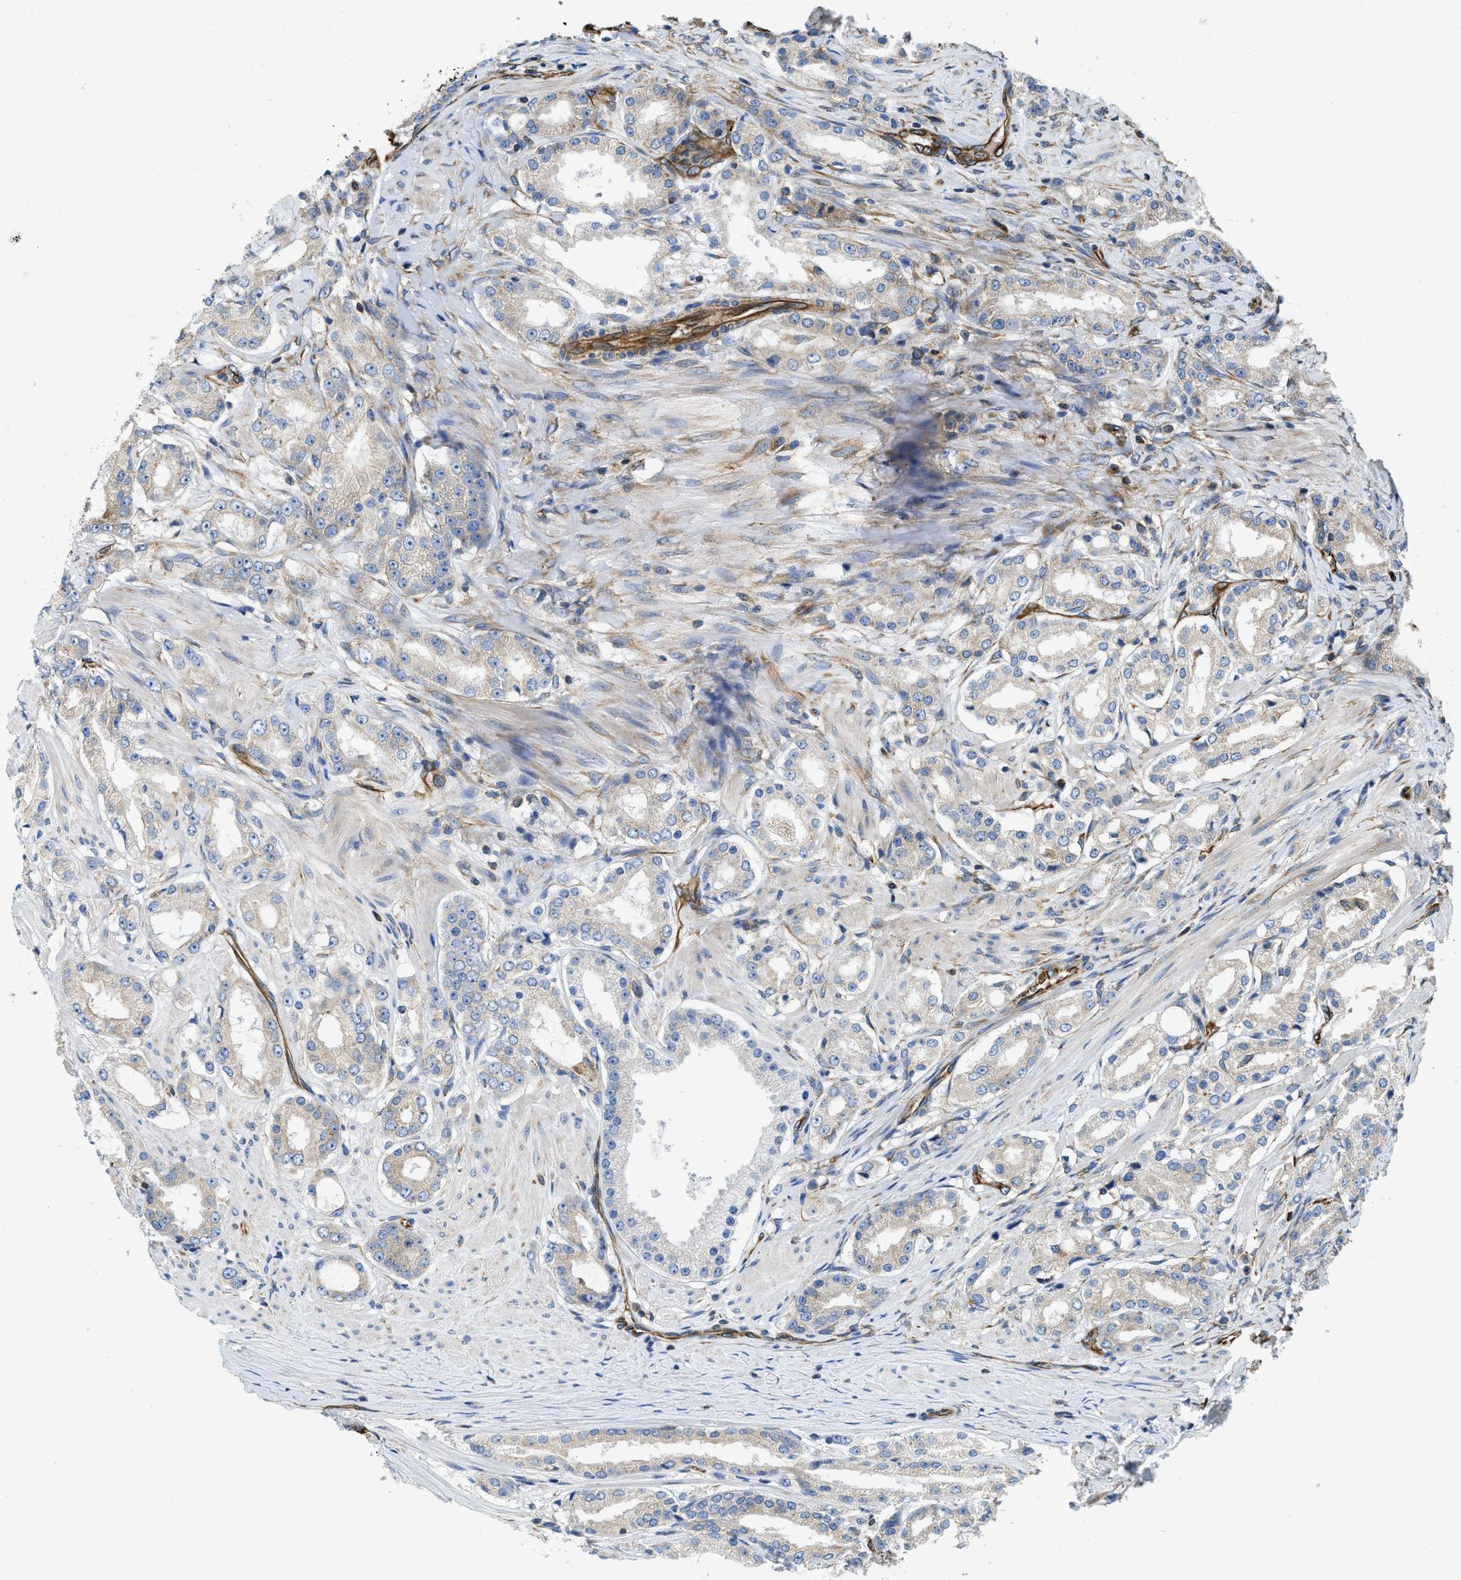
{"staining": {"intensity": "weak", "quantity": "<25%", "location": "cytoplasmic/membranous"}, "tissue": "prostate cancer", "cell_type": "Tumor cells", "image_type": "cancer", "snomed": [{"axis": "morphology", "description": "Adenocarcinoma, Low grade"}, {"axis": "topography", "description": "Prostate"}], "caption": "A high-resolution photomicrograph shows IHC staining of prostate cancer, which shows no significant positivity in tumor cells.", "gene": "HSD17B12", "patient": {"sex": "male", "age": 63}}